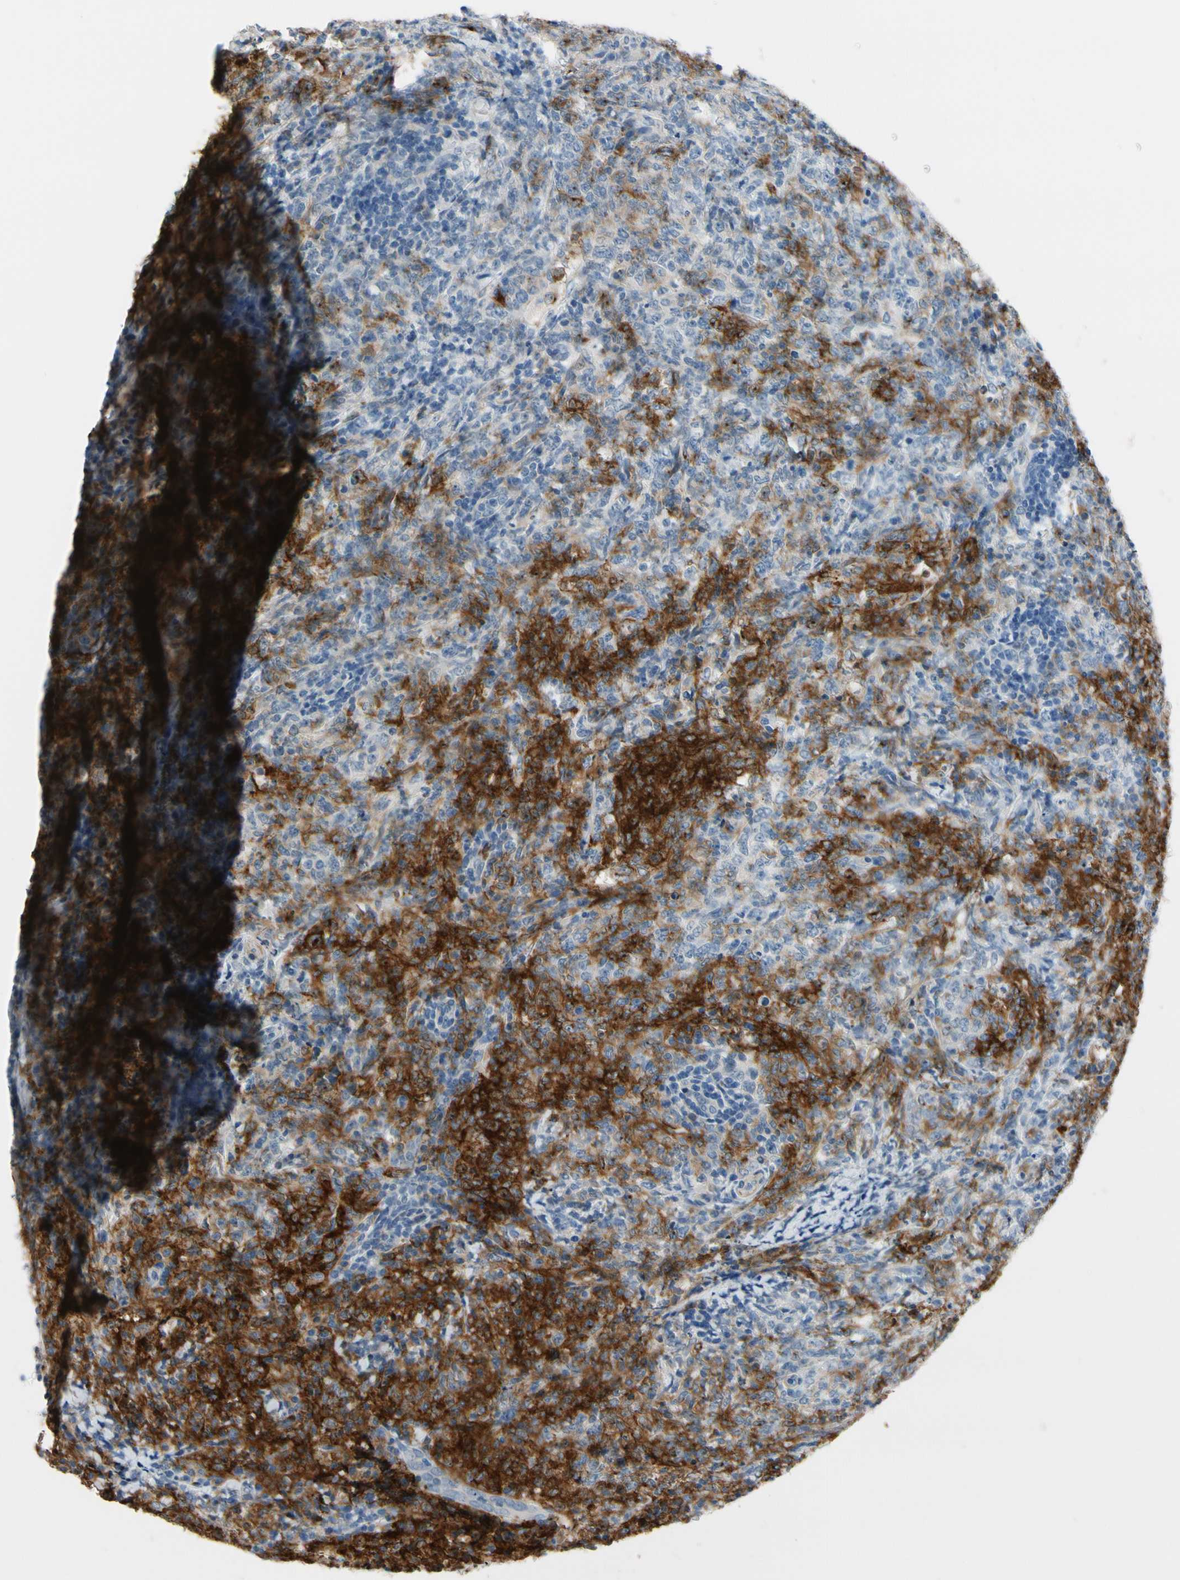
{"staining": {"intensity": "strong", "quantity": ">75%", "location": "cytoplasmic/membranous"}, "tissue": "lymphoma", "cell_type": "Tumor cells", "image_type": "cancer", "snomed": [{"axis": "morphology", "description": "Malignant lymphoma, non-Hodgkin's type, High grade"}, {"axis": "topography", "description": "Tonsil"}], "caption": "DAB (3,3'-diaminobenzidine) immunohistochemical staining of human malignant lymphoma, non-Hodgkin's type (high-grade) displays strong cytoplasmic/membranous protein staining in approximately >75% of tumor cells.", "gene": "FCER2", "patient": {"sex": "female", "age": 36}}